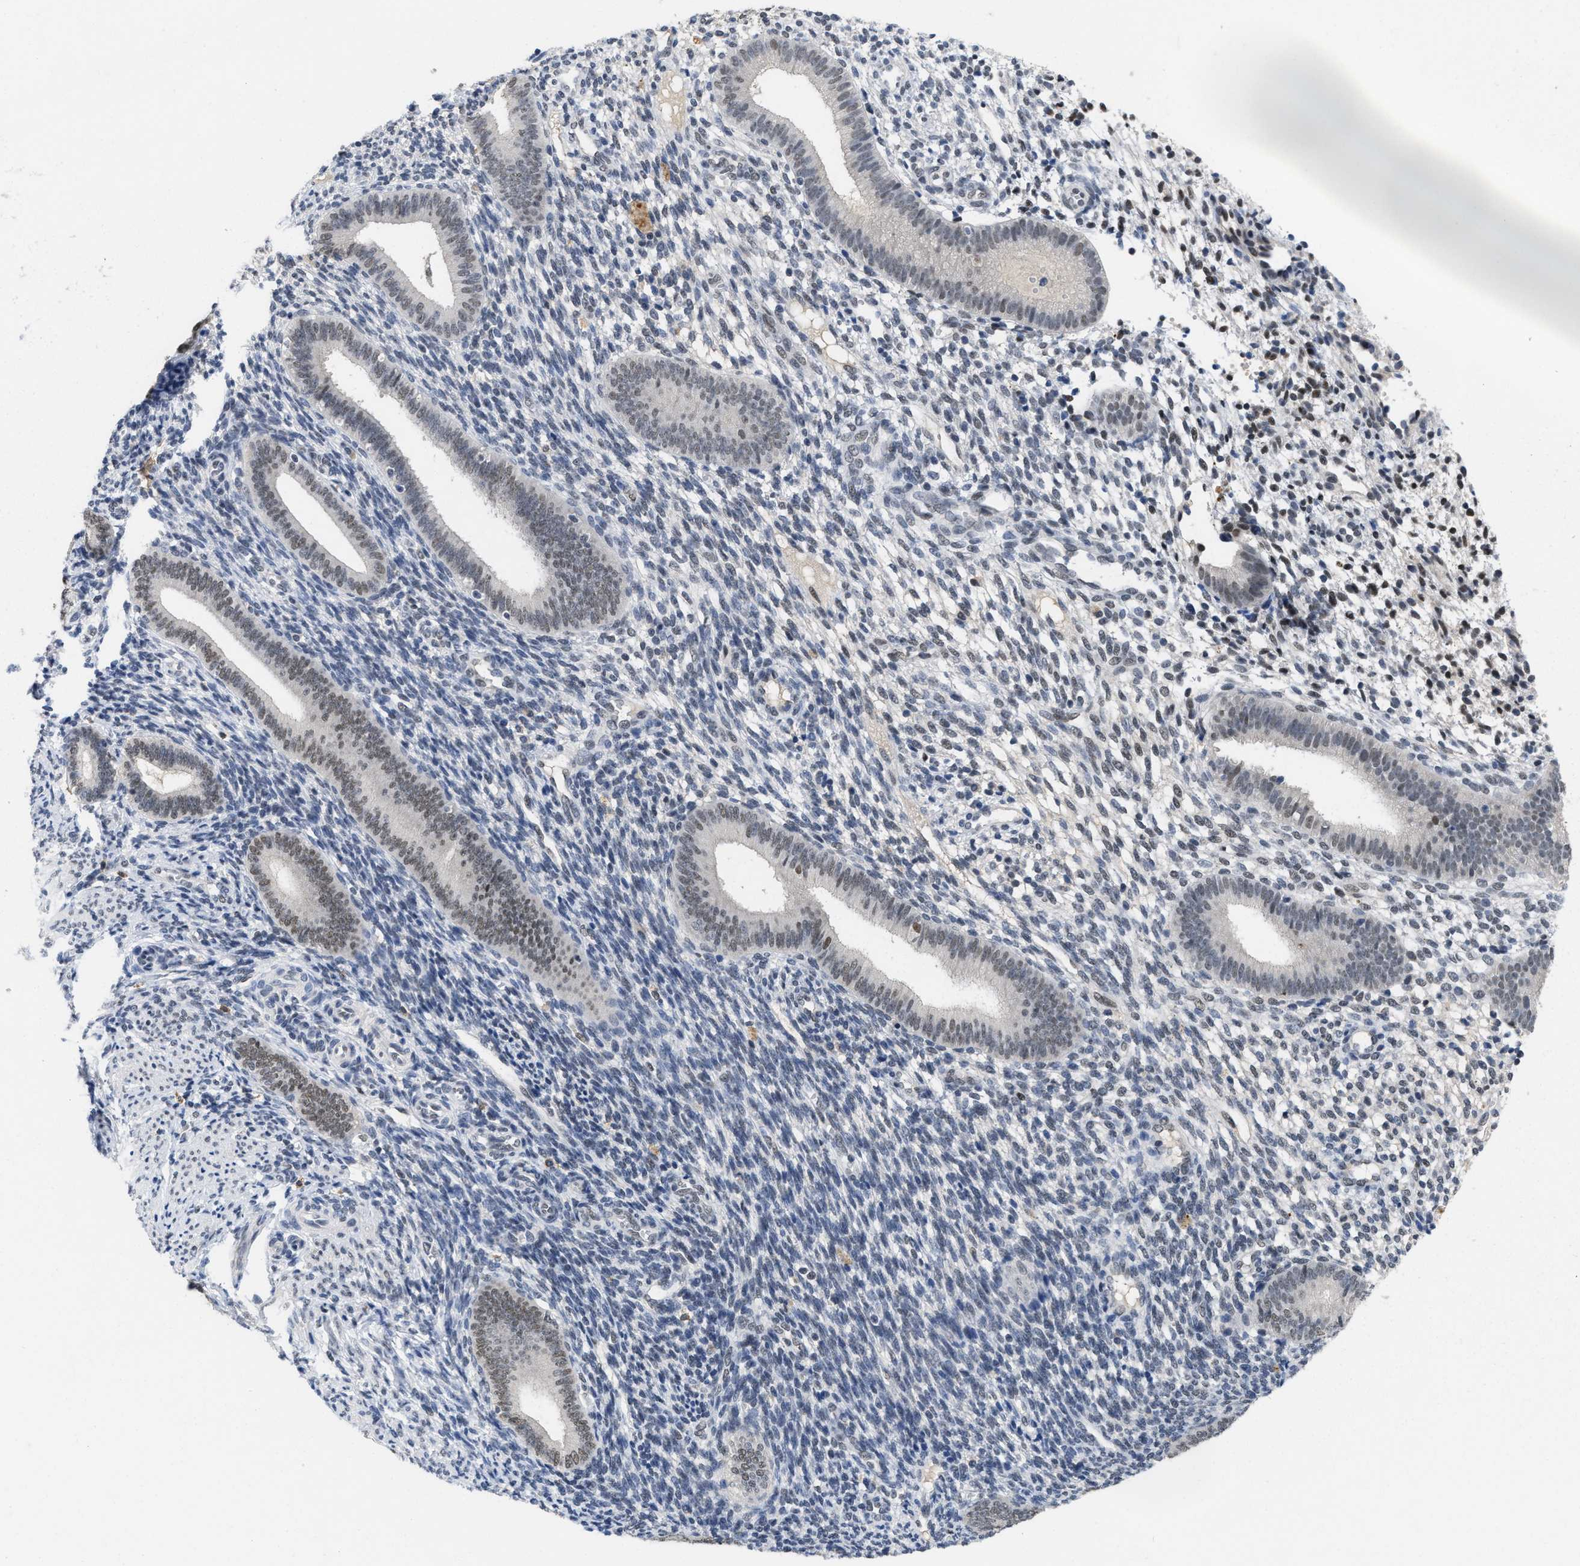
{"staining": {"intensity": "weak", "quantity": "25%-75%", "location": "nuclear"}, "tissue": "endometrium", "cell_type": "Cells in endometrial stroma", "image_type": "normal", "snomed": [{"axis": "morphology", "description": "Normal tissue, NOS"}, {"axis": "topography", "description": "Uterus"}, {"axis": "topography", "description": "Endometrium"}], "caption": "A photomicrograph of endometrium stained for a protein demonstrates weak nuclear brown staining in cells in endometrial stroma.", "gene": "GGNBP2", "patient": {"sex": "female", "age": 33}}